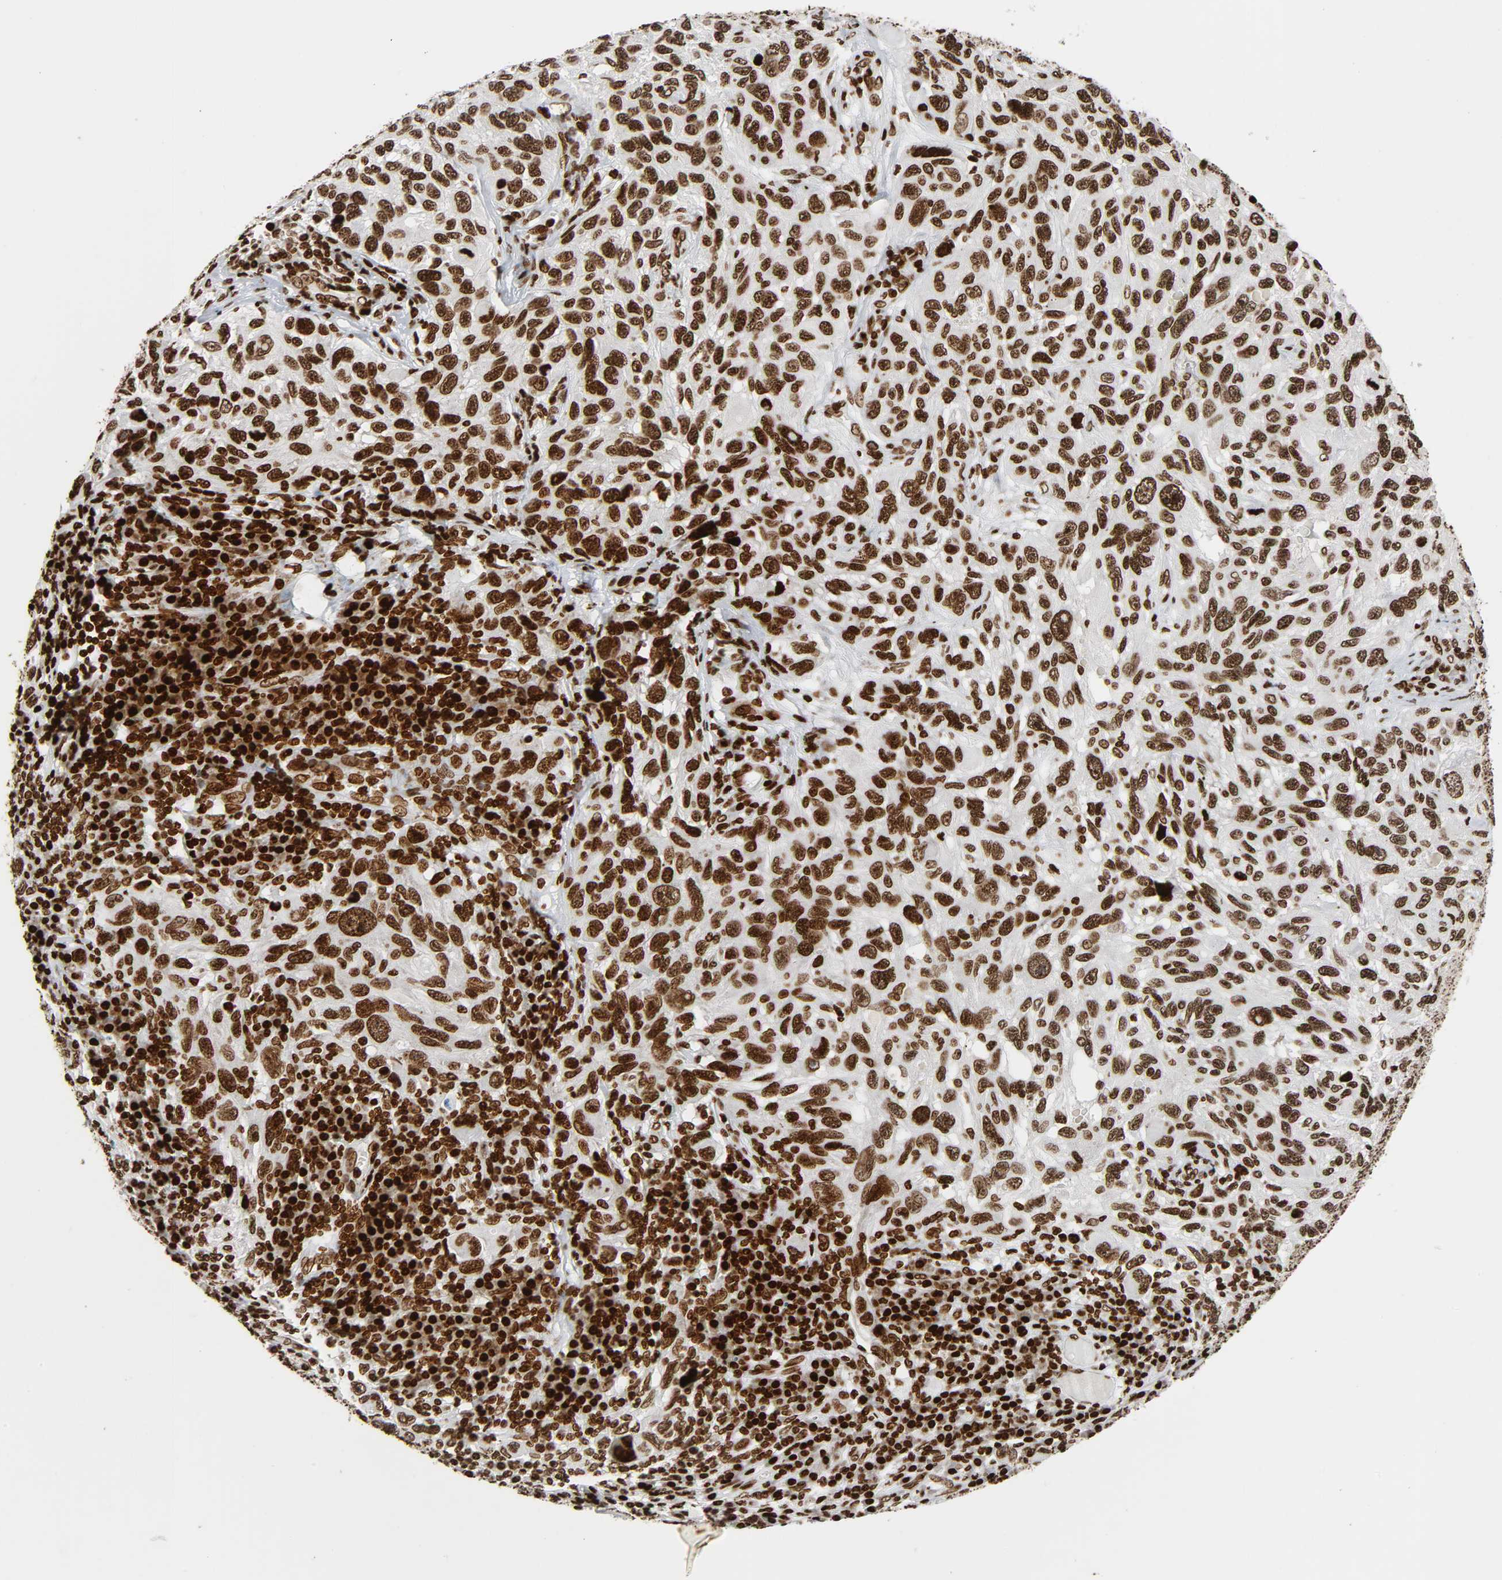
{"staining": {"intensity": "strong", "quantity": ">75%", "location": "nuclear"}, "tissue": "melanoma", "cell_type": "Tumor cells", "image_type": "cancer", "snomed": [{"axis": "morphology", "description": "Malignant melanoma, NOS"}, {"axis": "topography", "description": "Skin"}], "caption": "Approximately >75% of tumor cells in human melanoma display strong nuclear protein staining as visualized by brown immunohistochemical staining.", "gene": "RXRA", "patient": {"sex": "male", "age": 53}}